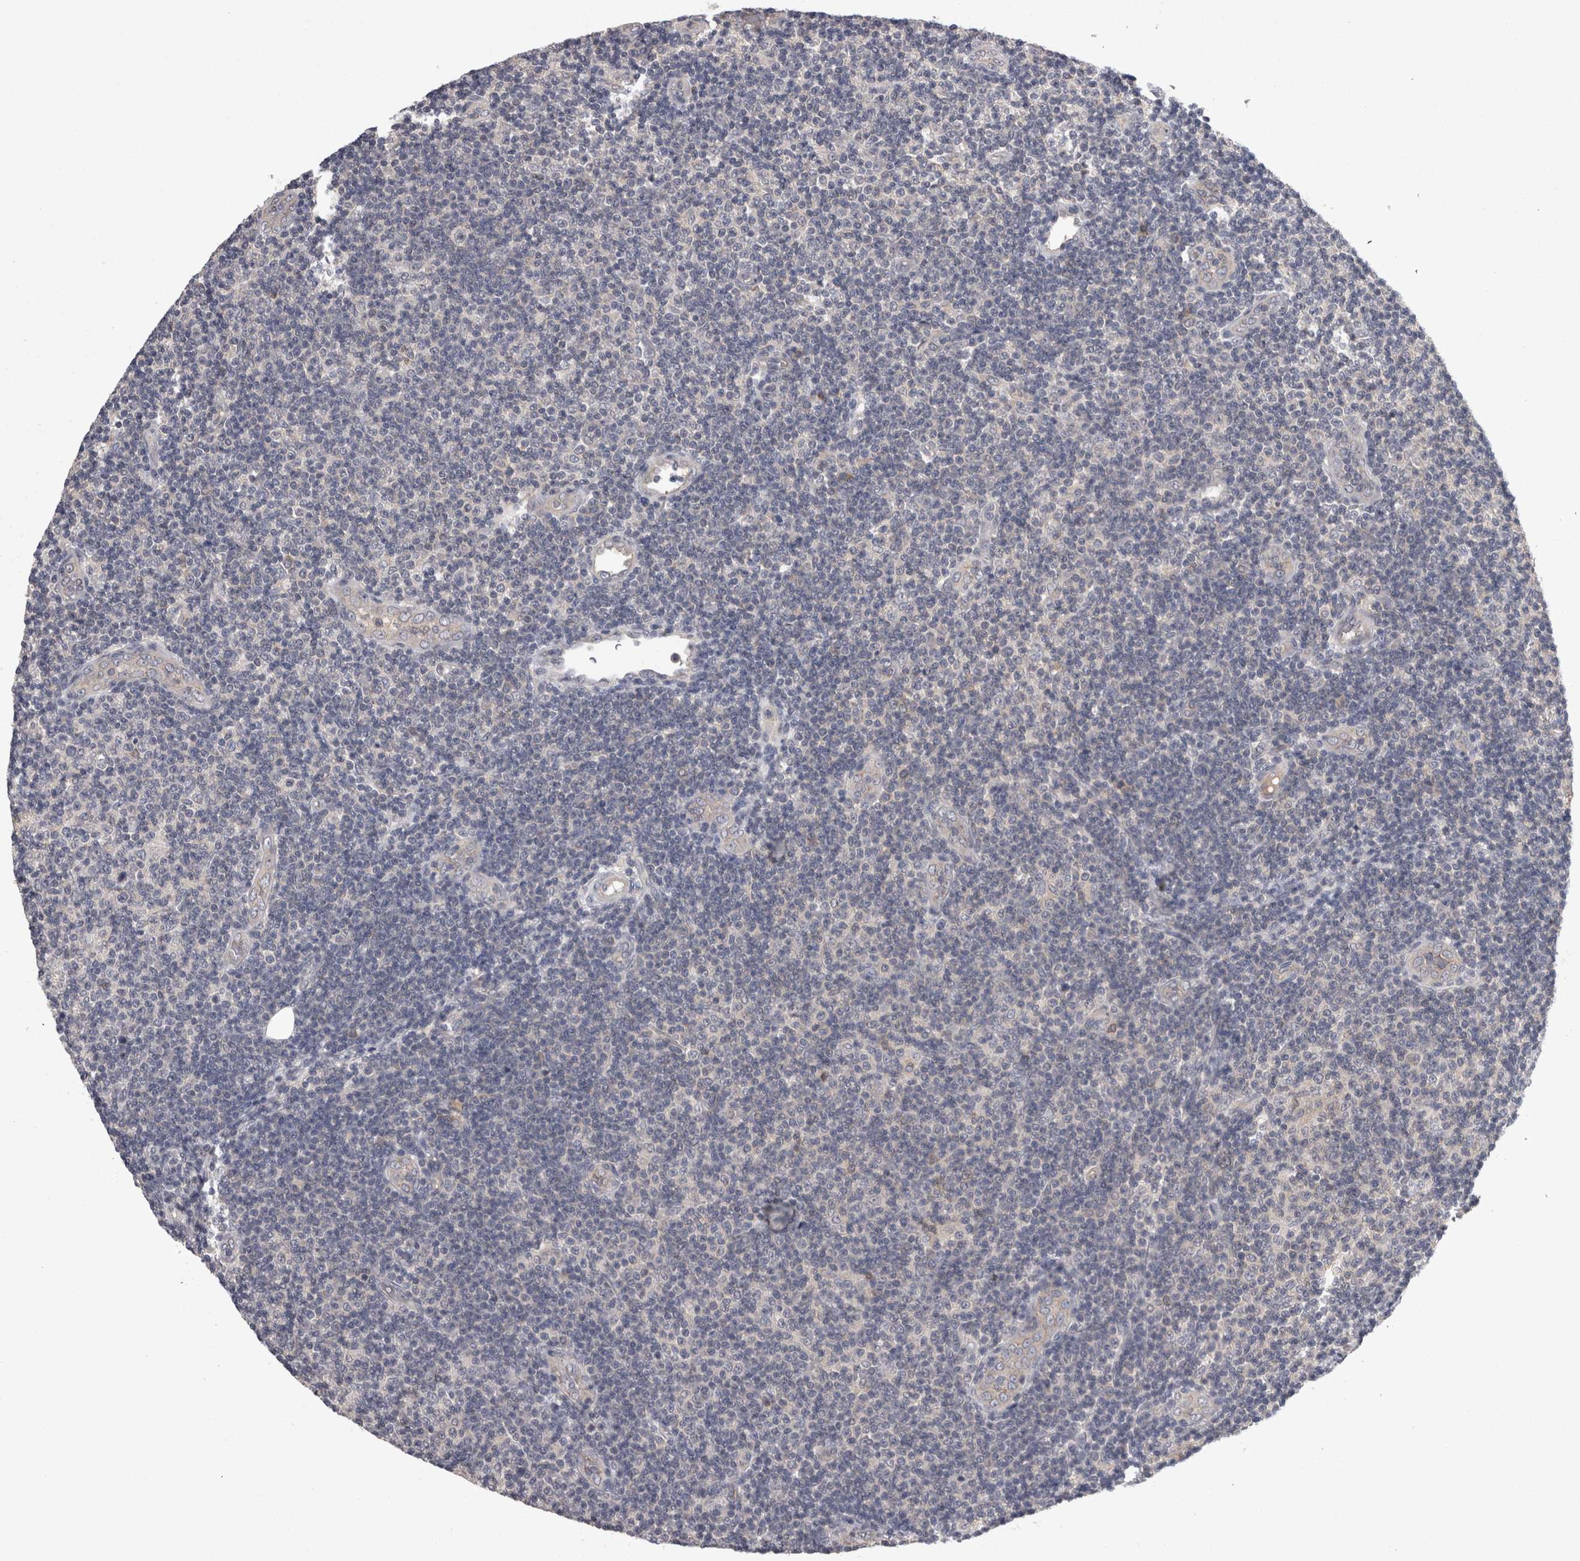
{"staining": {"intensity": "negative", "quantity": "none", "location": "none"}, "tissue": "lymphoma", "cell_type": "Tumor cells", "image_type": "cancer", "snomed": [{"axis": "morphology", "description": "Malignant lymphoma, non-Hodgkin's type, Low grade"}, {"axis": "topography", "description": "Lymph node"}], "caption": "IHC of malignant lymphoma, non-Hodgkin's type (low-grade) reveals no expression in tumor cells.", "gene": "PON3", "patient": {"sex": "male", "age": 83}}